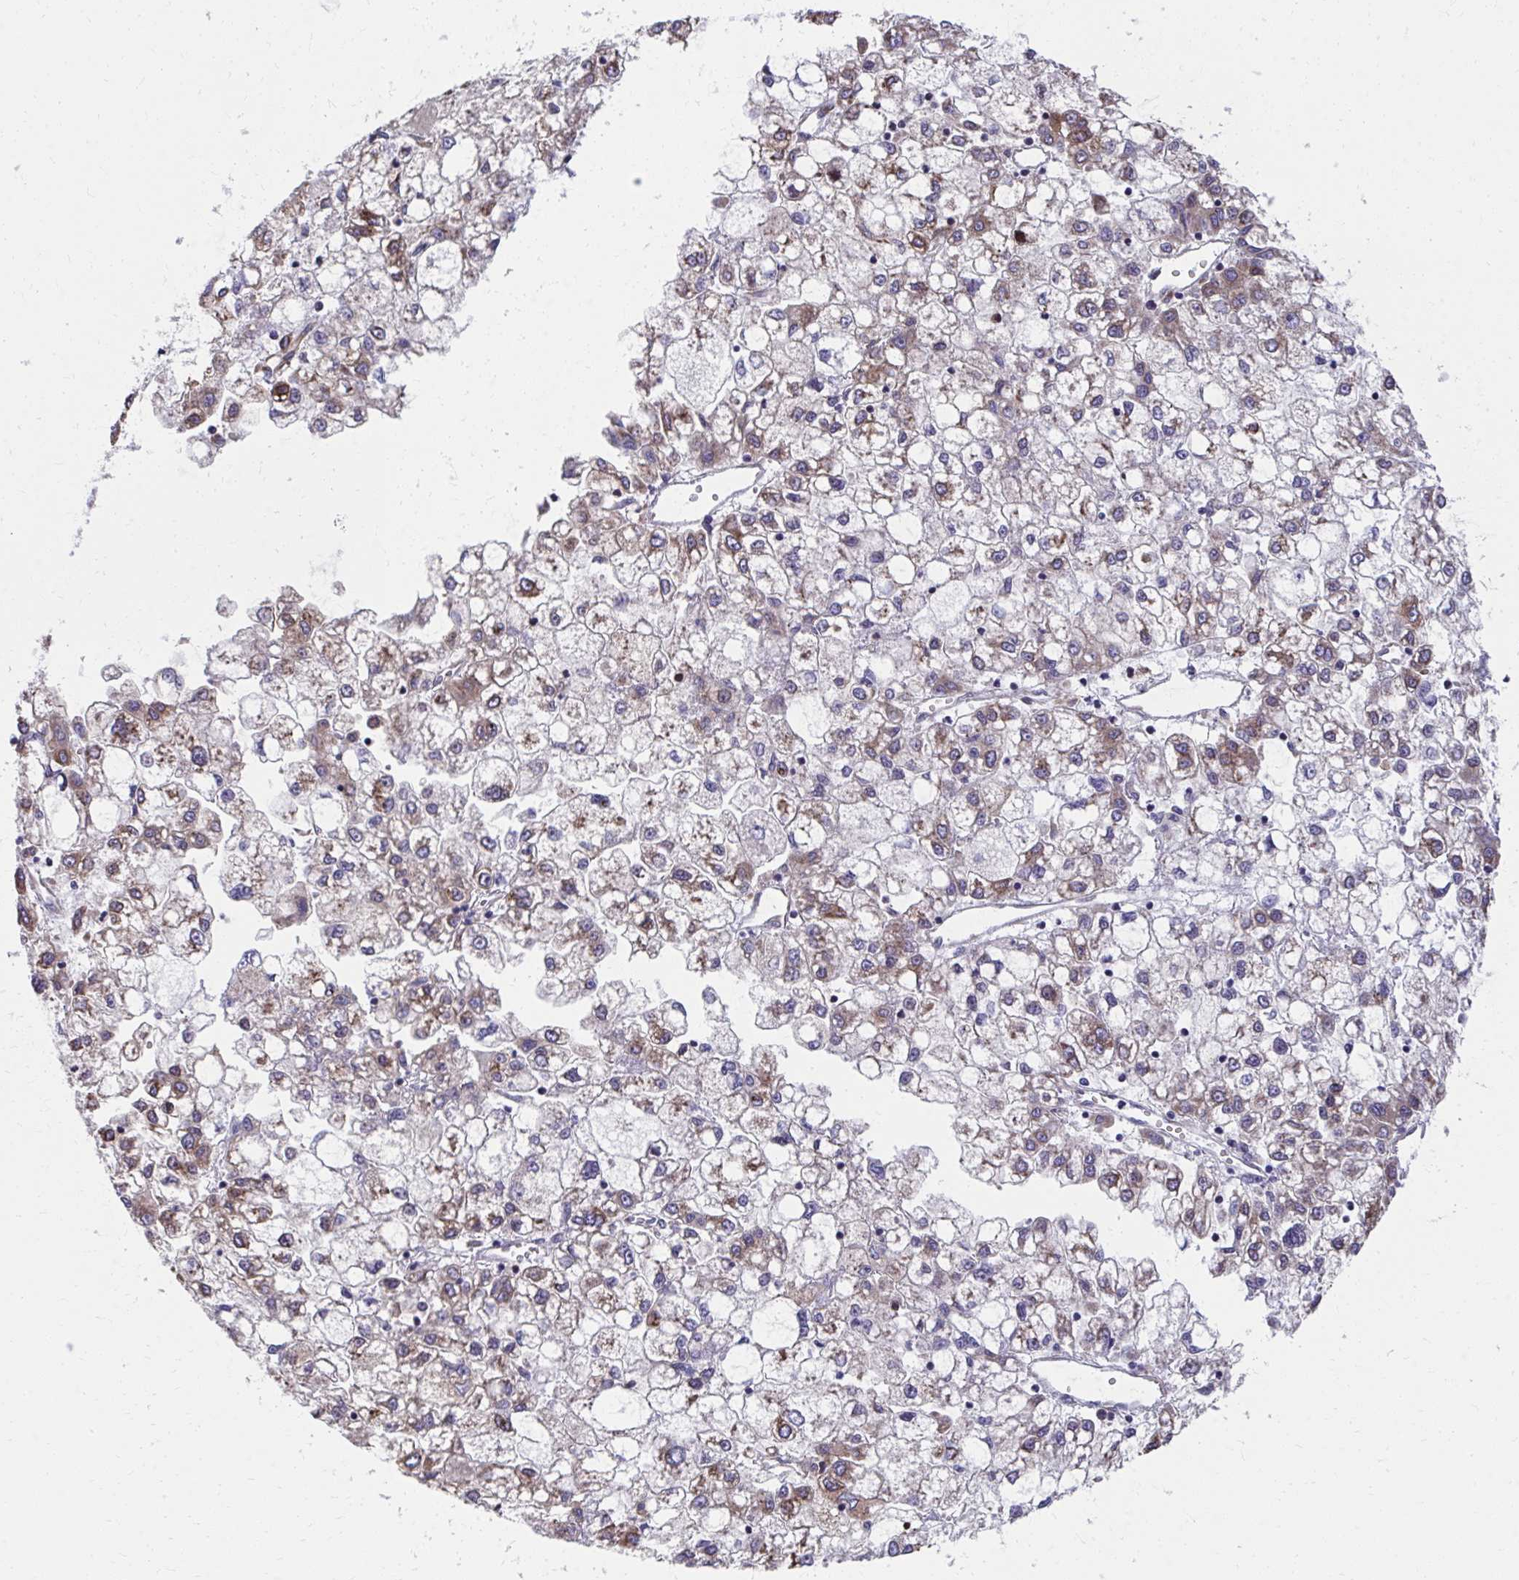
{"staining": {"intensity": "moderate", "quantity": "25%-75%", "location": "cytoplasmic/membranous"}, "tissue": "liver cancer", "cell_type": "Tumor cells", "image_type": "cancer", "snomed": [{"axis": "morphology", "description": "Carcinoma, Hepatocellular, NOS"}, {"axis": "topography", "description": "Liver"}], "caption": "Immunohistochemical staining of liver cancer demonstrates medium levels of moderate cytoplasmic/membranous protein expression in approximately 25%-75% of tumor cells.", "gene": "ZNF778", "patient": {"sex": "male", "age": 40}}